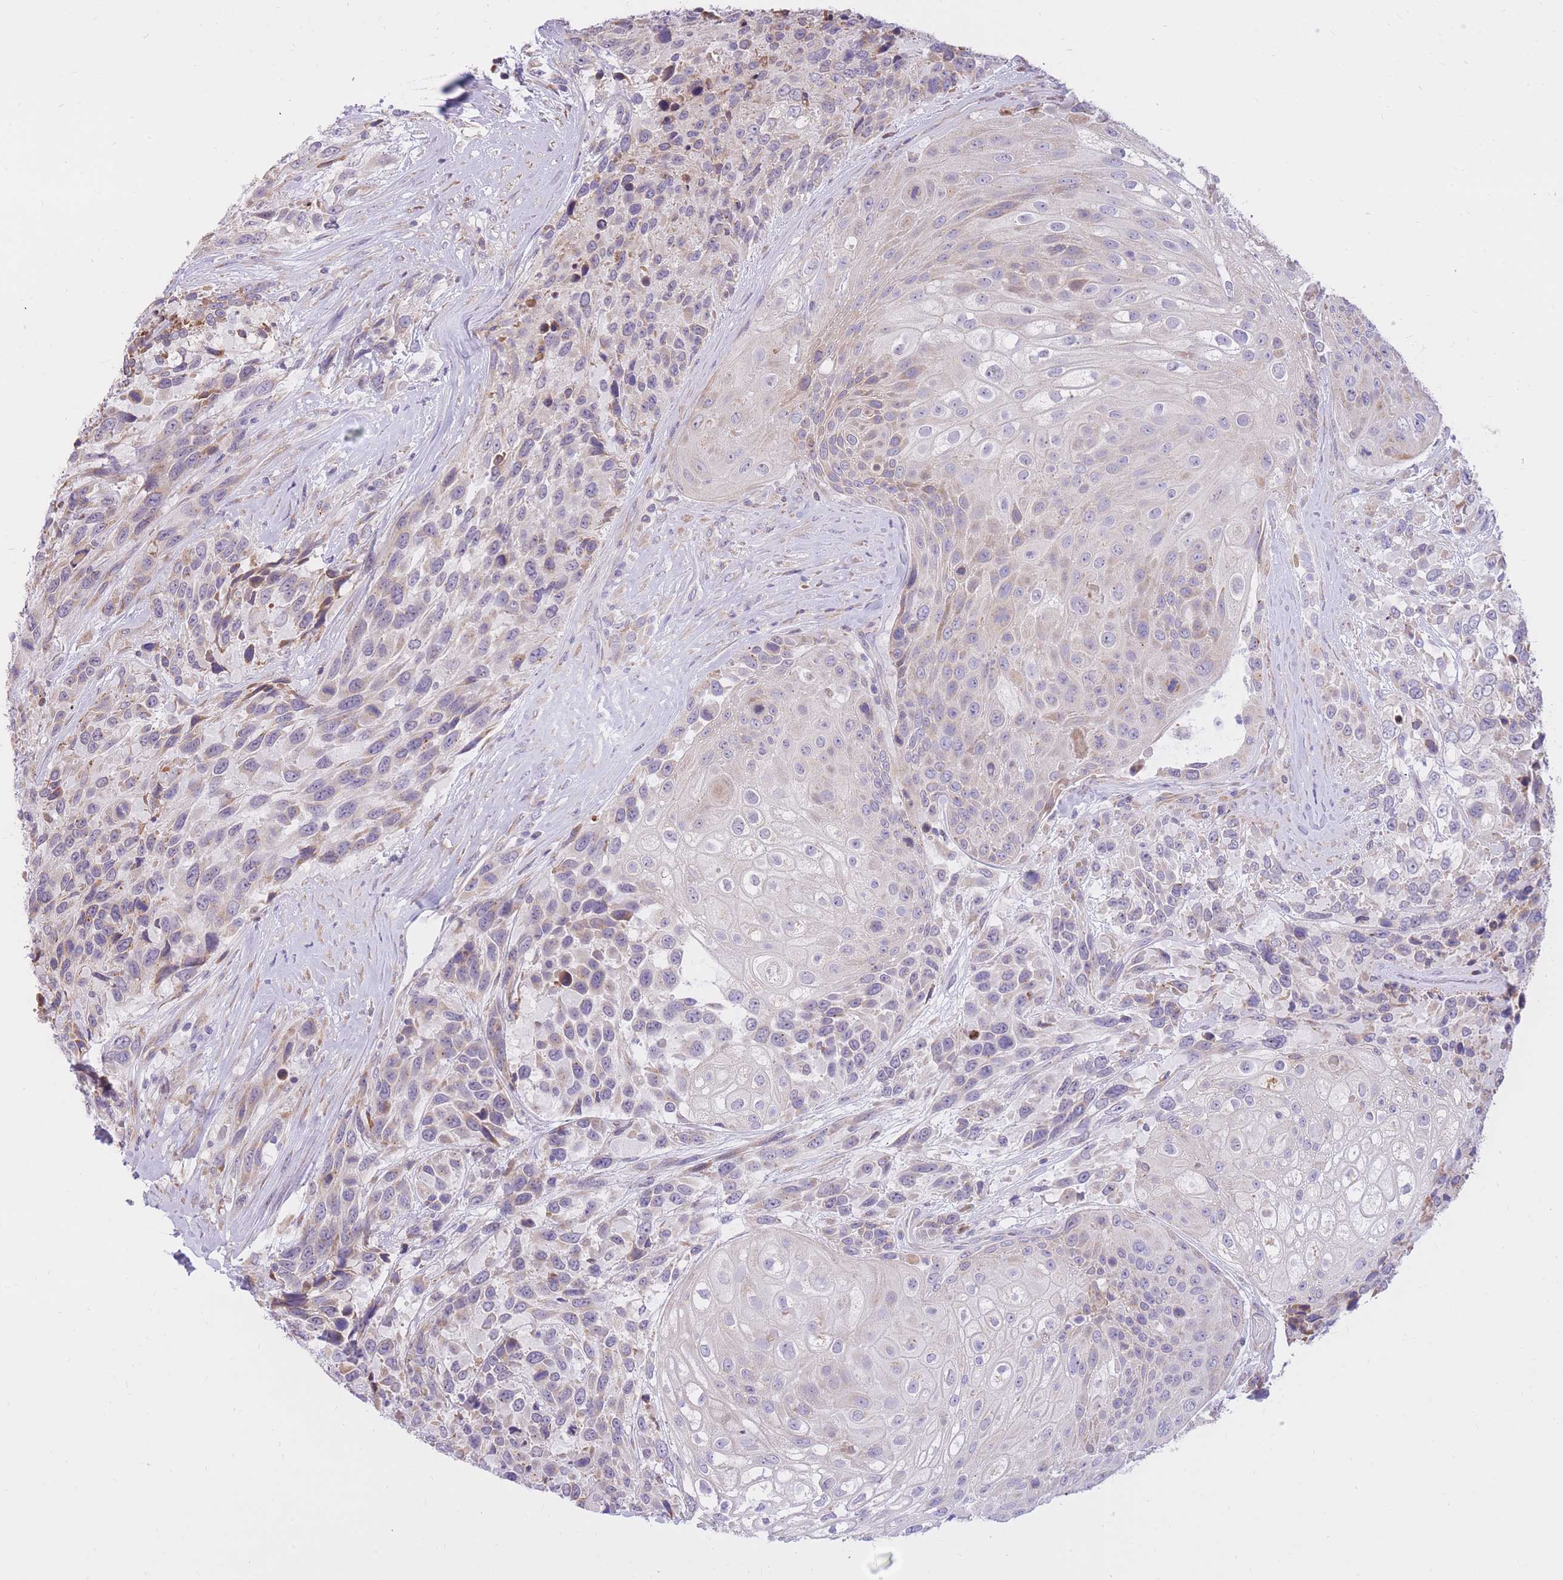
{"staining": {"intensity": "negative", "quantity": "none", "location": "none"}, "tissue": "urothelial cancer", "cell_type": "Tumor cells", "image_type": "cancer", "snomed": [{"axis": "morphology", "description": "Urothelial carcinoma, High grade"}, {"axis": "topography", "description": "Urinary bladder"}], "caption": "DAB (3,3'-diaminobenzidine) immunohistochemical staining of human urothelial cancer displays no significant expression in tumor cells. Nuclei are stained in blue.", "gene": "TOPAZ1", "patient": {"sex": "female", "age": 70}}